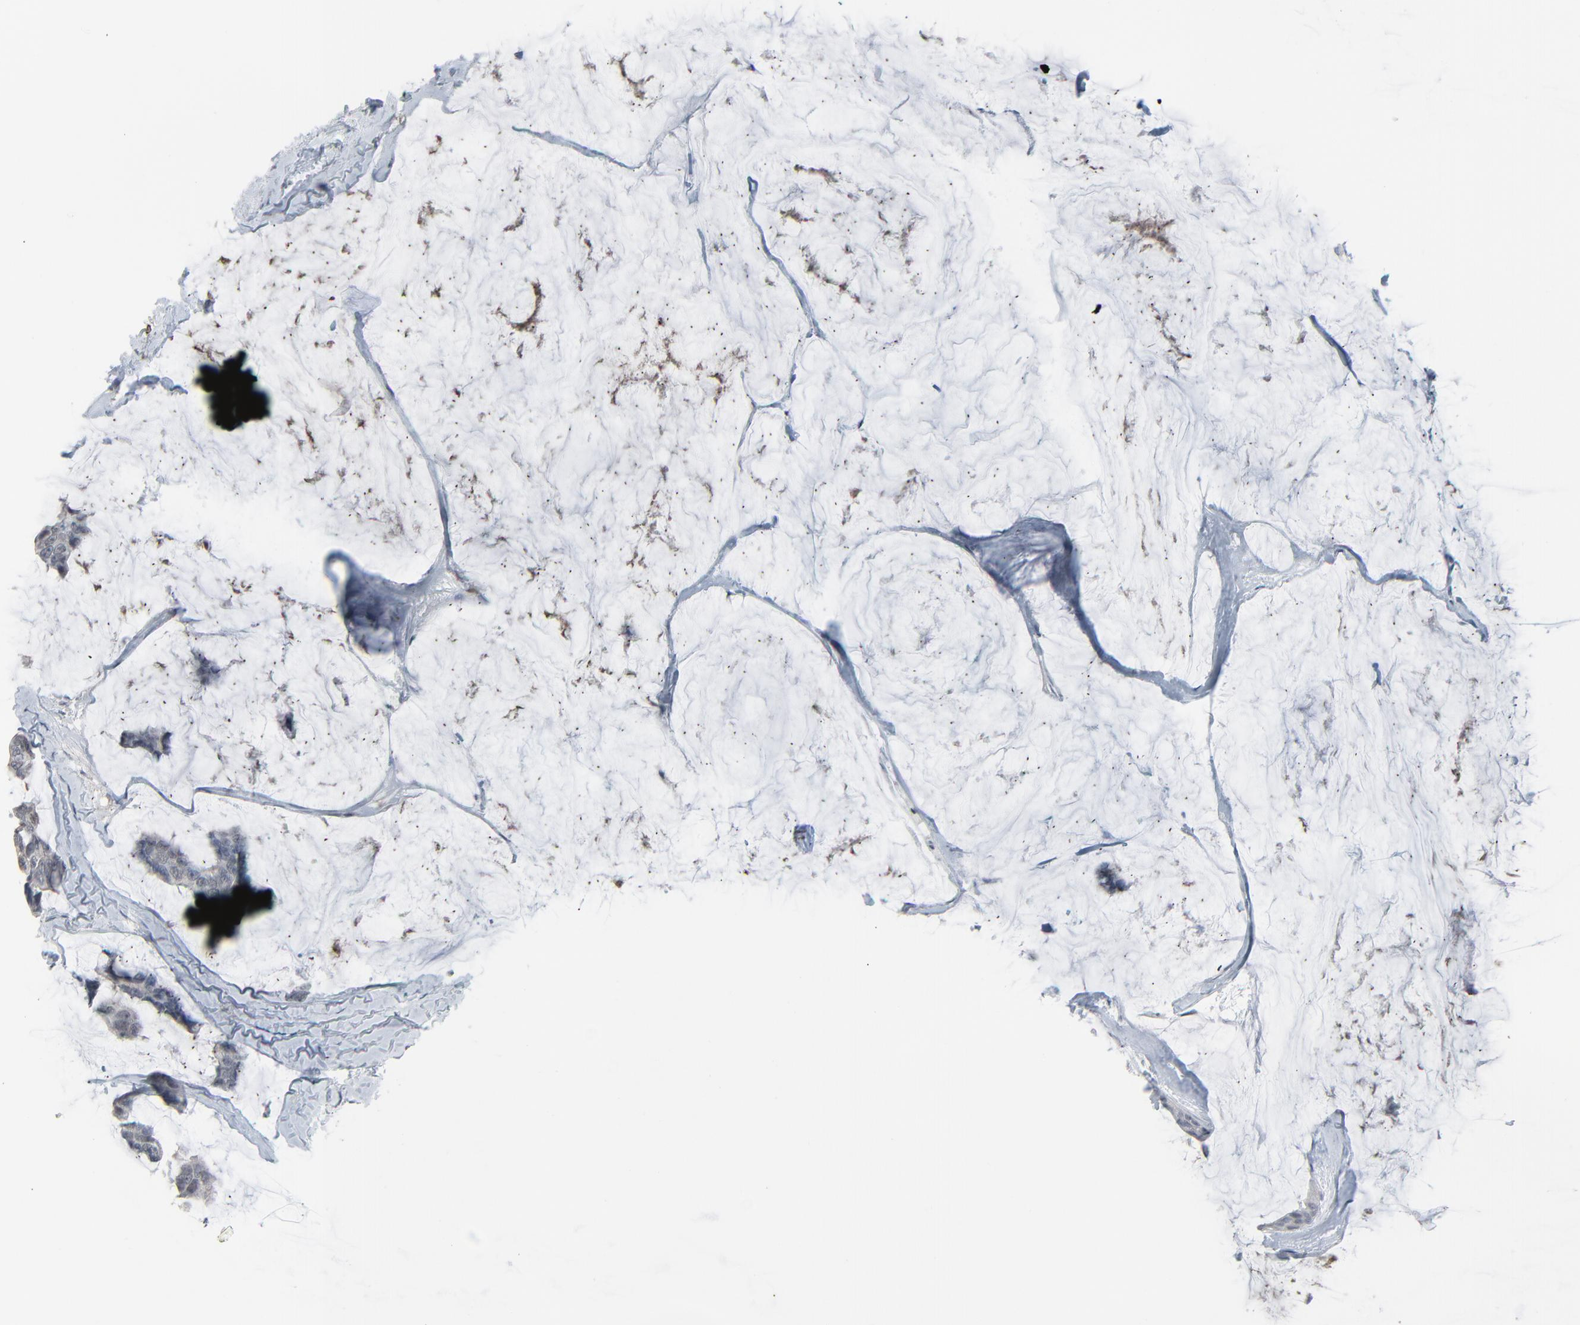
{"staining": {"intensity": "negative", "quantity": "none", "location": "none"}, "tissue": "breast cancer", "cell_type": "Tumor cells", "image_type": "cancer", "snomed": [{"axis": "morphology", "description": "Normal tissue, NOS"}, {"axis": "morphology", "description": "Duct carcinoma"}, {"axis": "topography", "description": "Breast"}], "caption": "There is no significant staining in tumor cells of breast invasive ductal carcinoma. Brightfield microscopy of immunohistochemistry (IHC) stained with DAB (3,3'-diaminobenzidine) (brown) and hematoxylin (blue), captured at high magnification.", "gene": "SAGE1", "patient": {"sex": "female", "age": 50}}